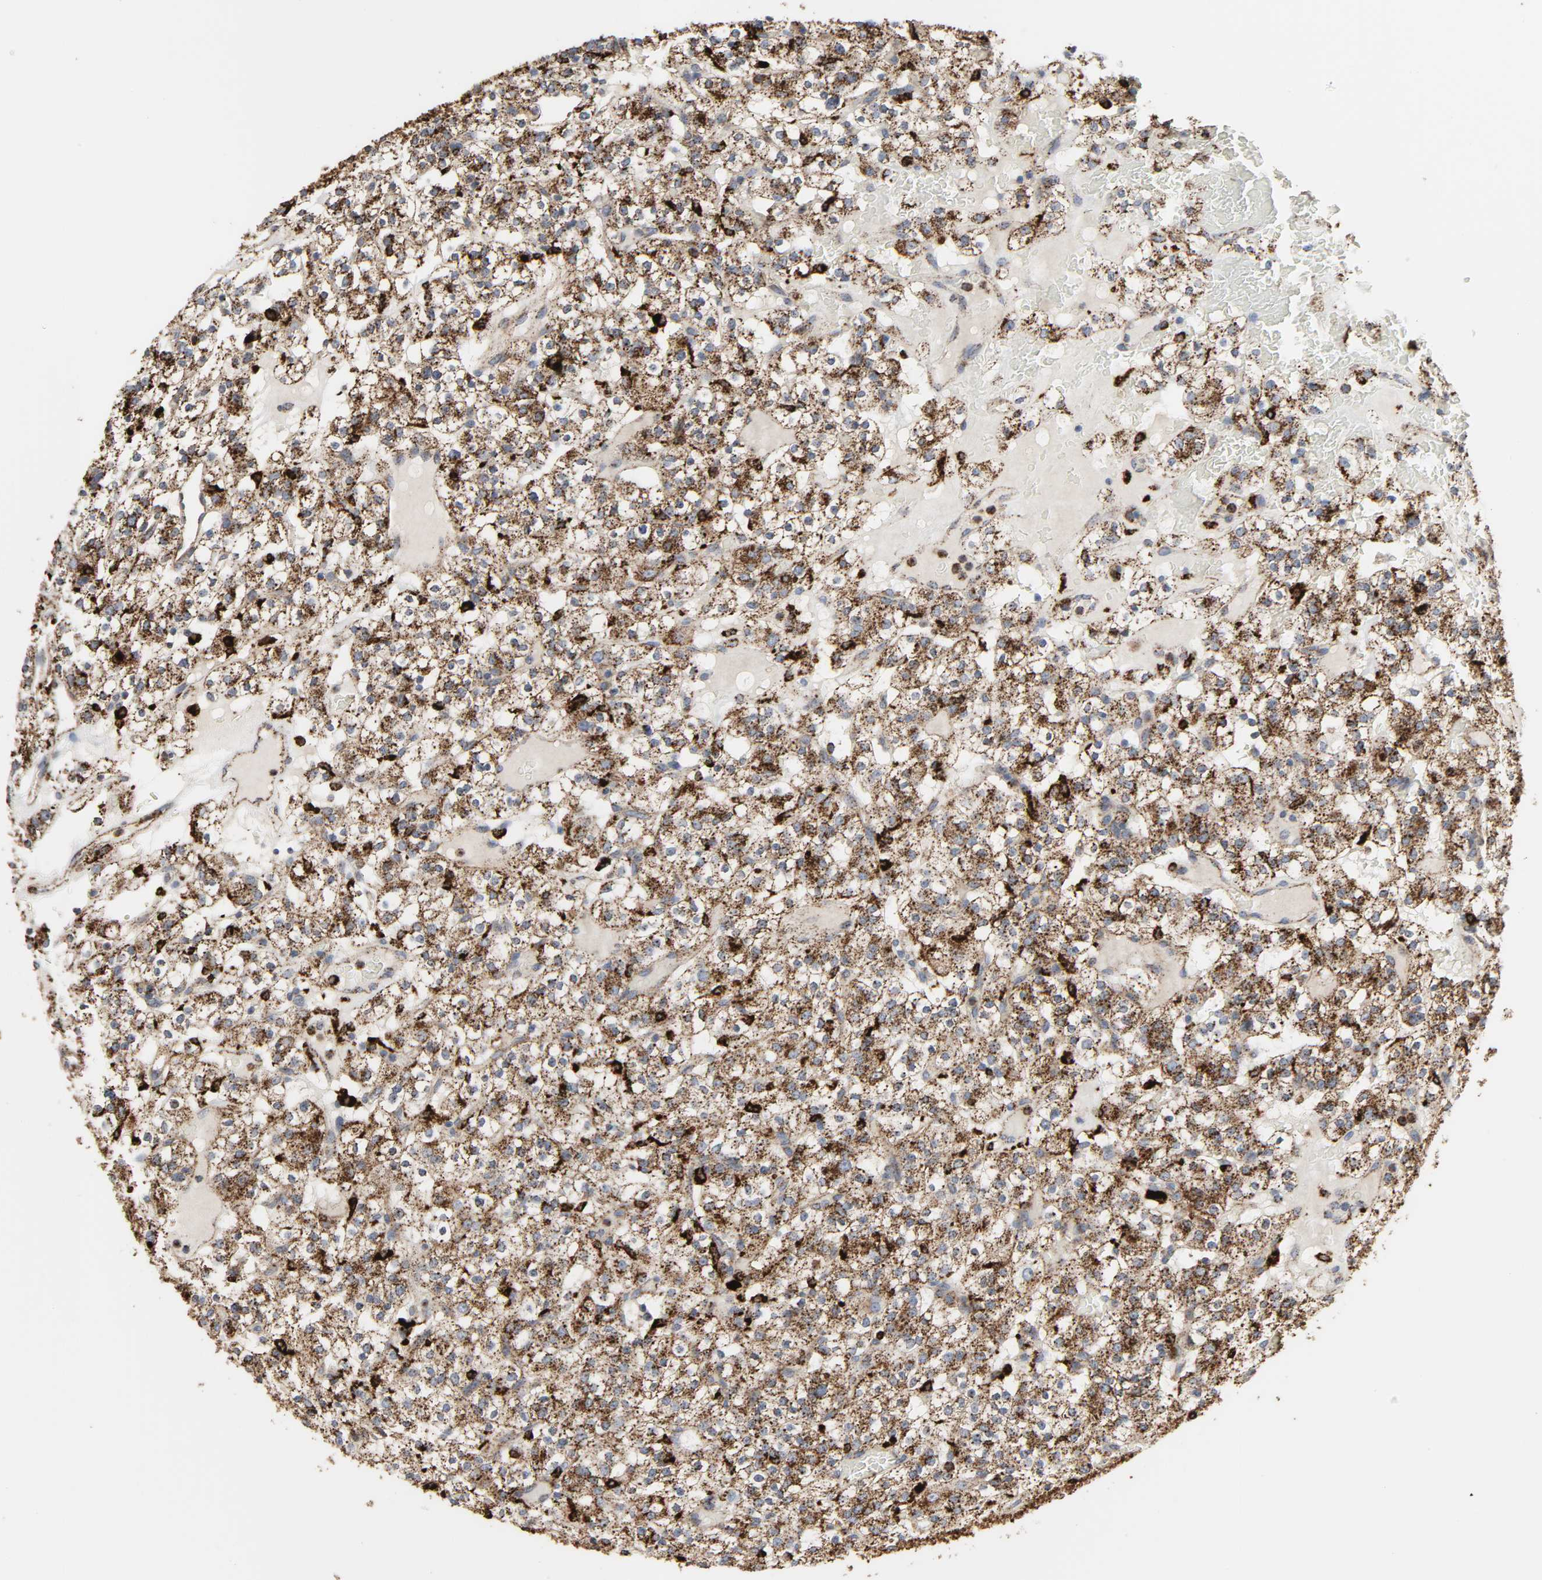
{"staining": {"intensity": "strong", "quantity": ">75%", "location": "cytoplasmic/membranous"}, "tissue": "renal cancer", "cell_type": "Tumor cells", "image_type": "cancer", "snomed": [{"axis": "morphology", "description": "Normal tissue, NOS"}, {"axis": "morphology", "description": "Adenocarcinoma, NOS"}, {"axis": "topography", "description": "Kidney"}], "caption": "Renal cancer tissue displays strong cytoplasmic/membranous positivity in about >75% of tumor cells", "gene": "PSAP", "patient": {"sex": "female", "age": 72}}